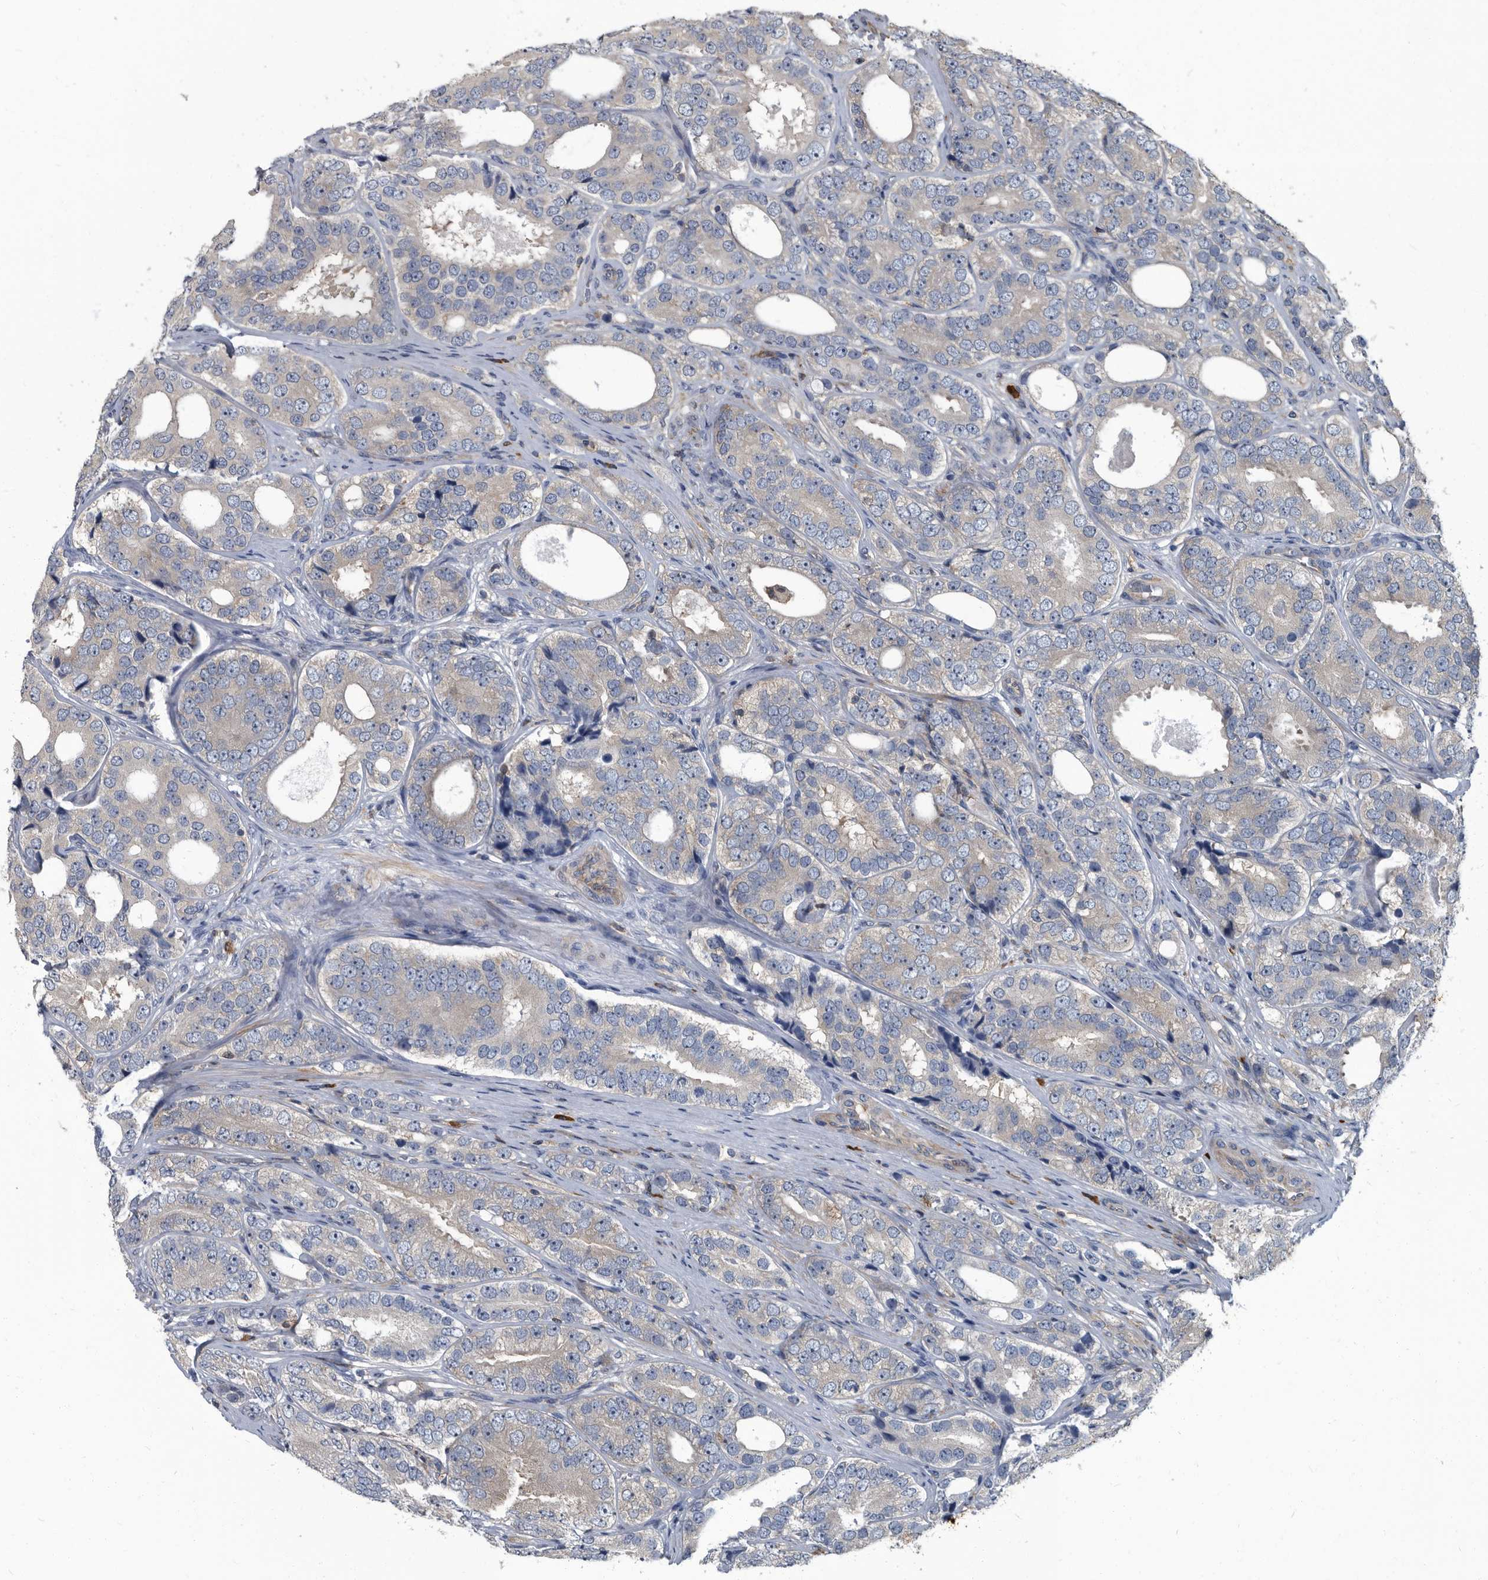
{"staining": {"intensity": "negative", "quantity": "none", "location": "none"}, "tissue": "prostate cancer", "cell_type": "Tumor cells", "image_type": "cancer", "snomed": [{"axis": "morphology", "description": "Adenocarcinoma, High grade"}, {"axis": "topography", "description": "Prostate"}], "caption": "Human prostate cancer (high-grade adenocarcinoma) stained for a protein using immunohistochemistry (IHC) reveals no staining in tumor cells.", "gene": "CDV3", "patient": {"sex": "male", "age": 56}}